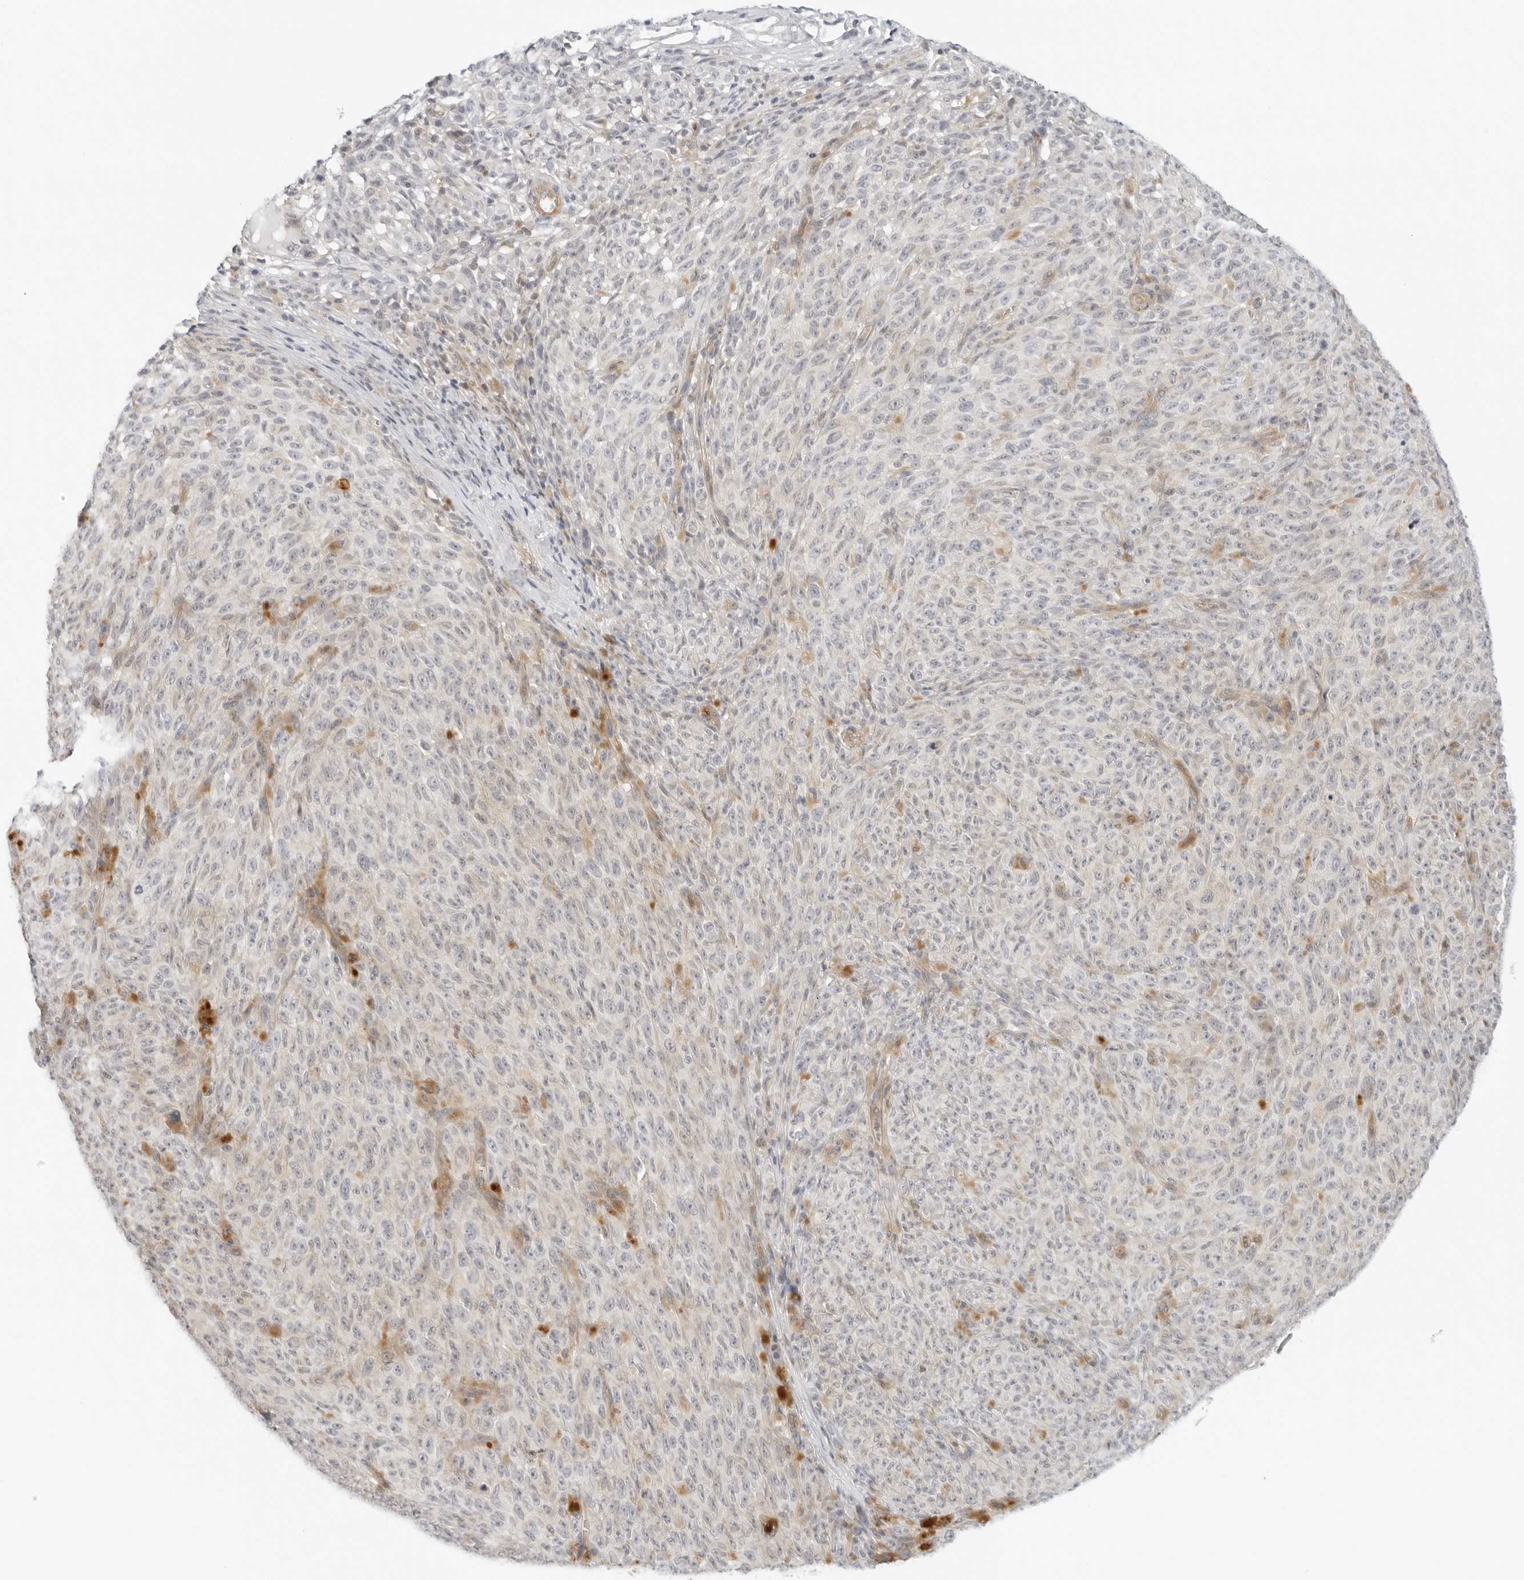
{"staining": {"intensity": "negative", "quantity": "none", "location": "none"}, "tissue": "melanoma", "cell_type": "Tumor cells", "image_type": "cancer", "snomed": [{"axis": "morphology", "description": "Malignant melanoma, NOS"}, {"axis": "topography", "description": "Skin"}], "caption": "Protein analysis of malignant melanoma reveals no significant staining in tumor cells. The staining is performed using DAB (3,3'-diaminobenzidine) brown chromogen with nuclei counter-stained in using hematoxylin.", "gene": "OSCP1", "patient": {"sex": "female", "age": 82}}